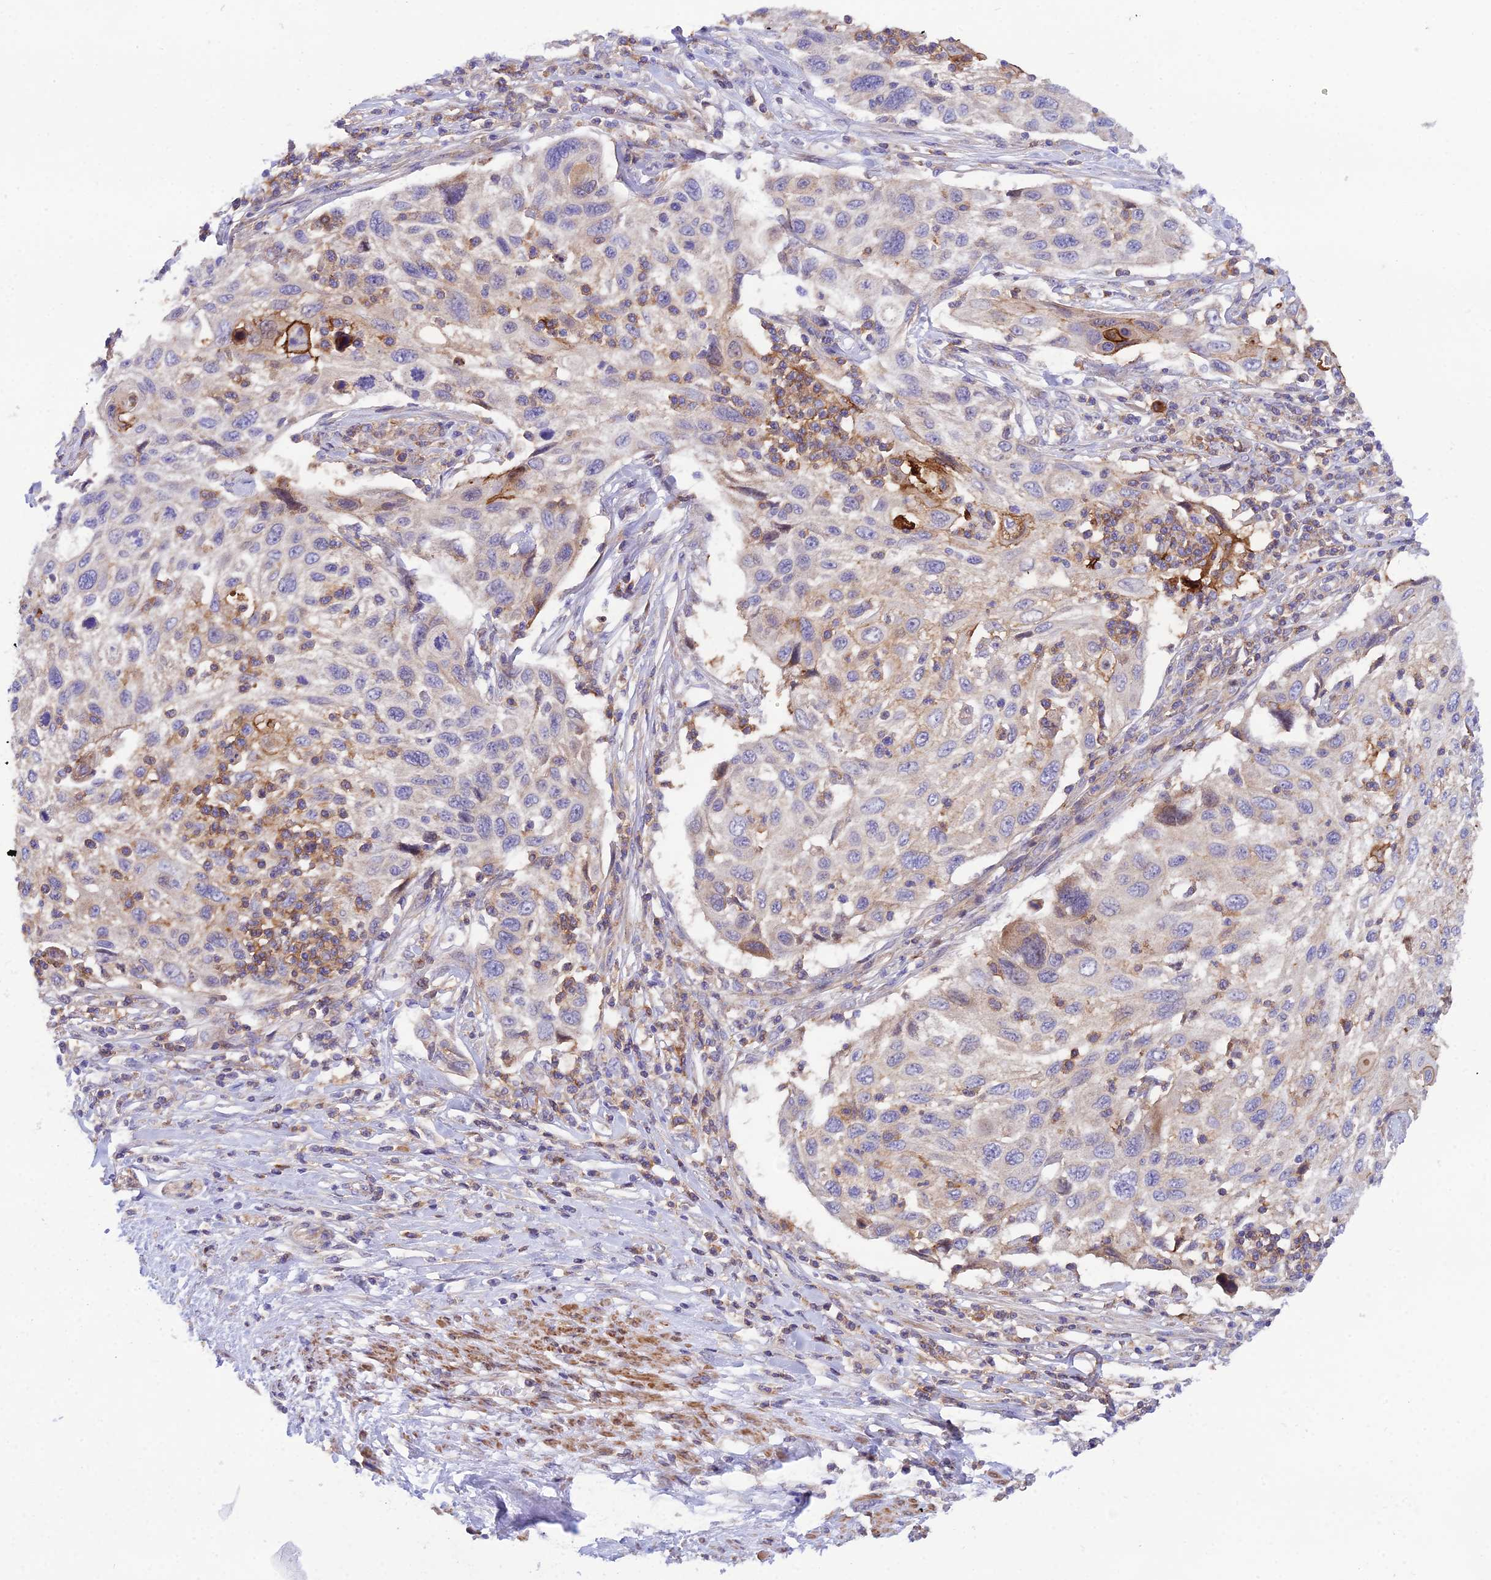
{"staining": {"intensity": "weak", "quantity": "<25%", "location": "cytoplasmic/membranous"}, "tissue": "cervical cancer", "cell_type": "Tumor cells", "image_type": "cancer", "snomed": [{"axis": "morphology", "description": "Squamous cell carcinoma, NOS"}, {"axis": "topography", "description": "Cervix"}], "caption": "Tumor cells are negative for protein expression in human cervical cancer.", "gene": "TRIM43B", "patient": {"sex": "female", "age": 70}}